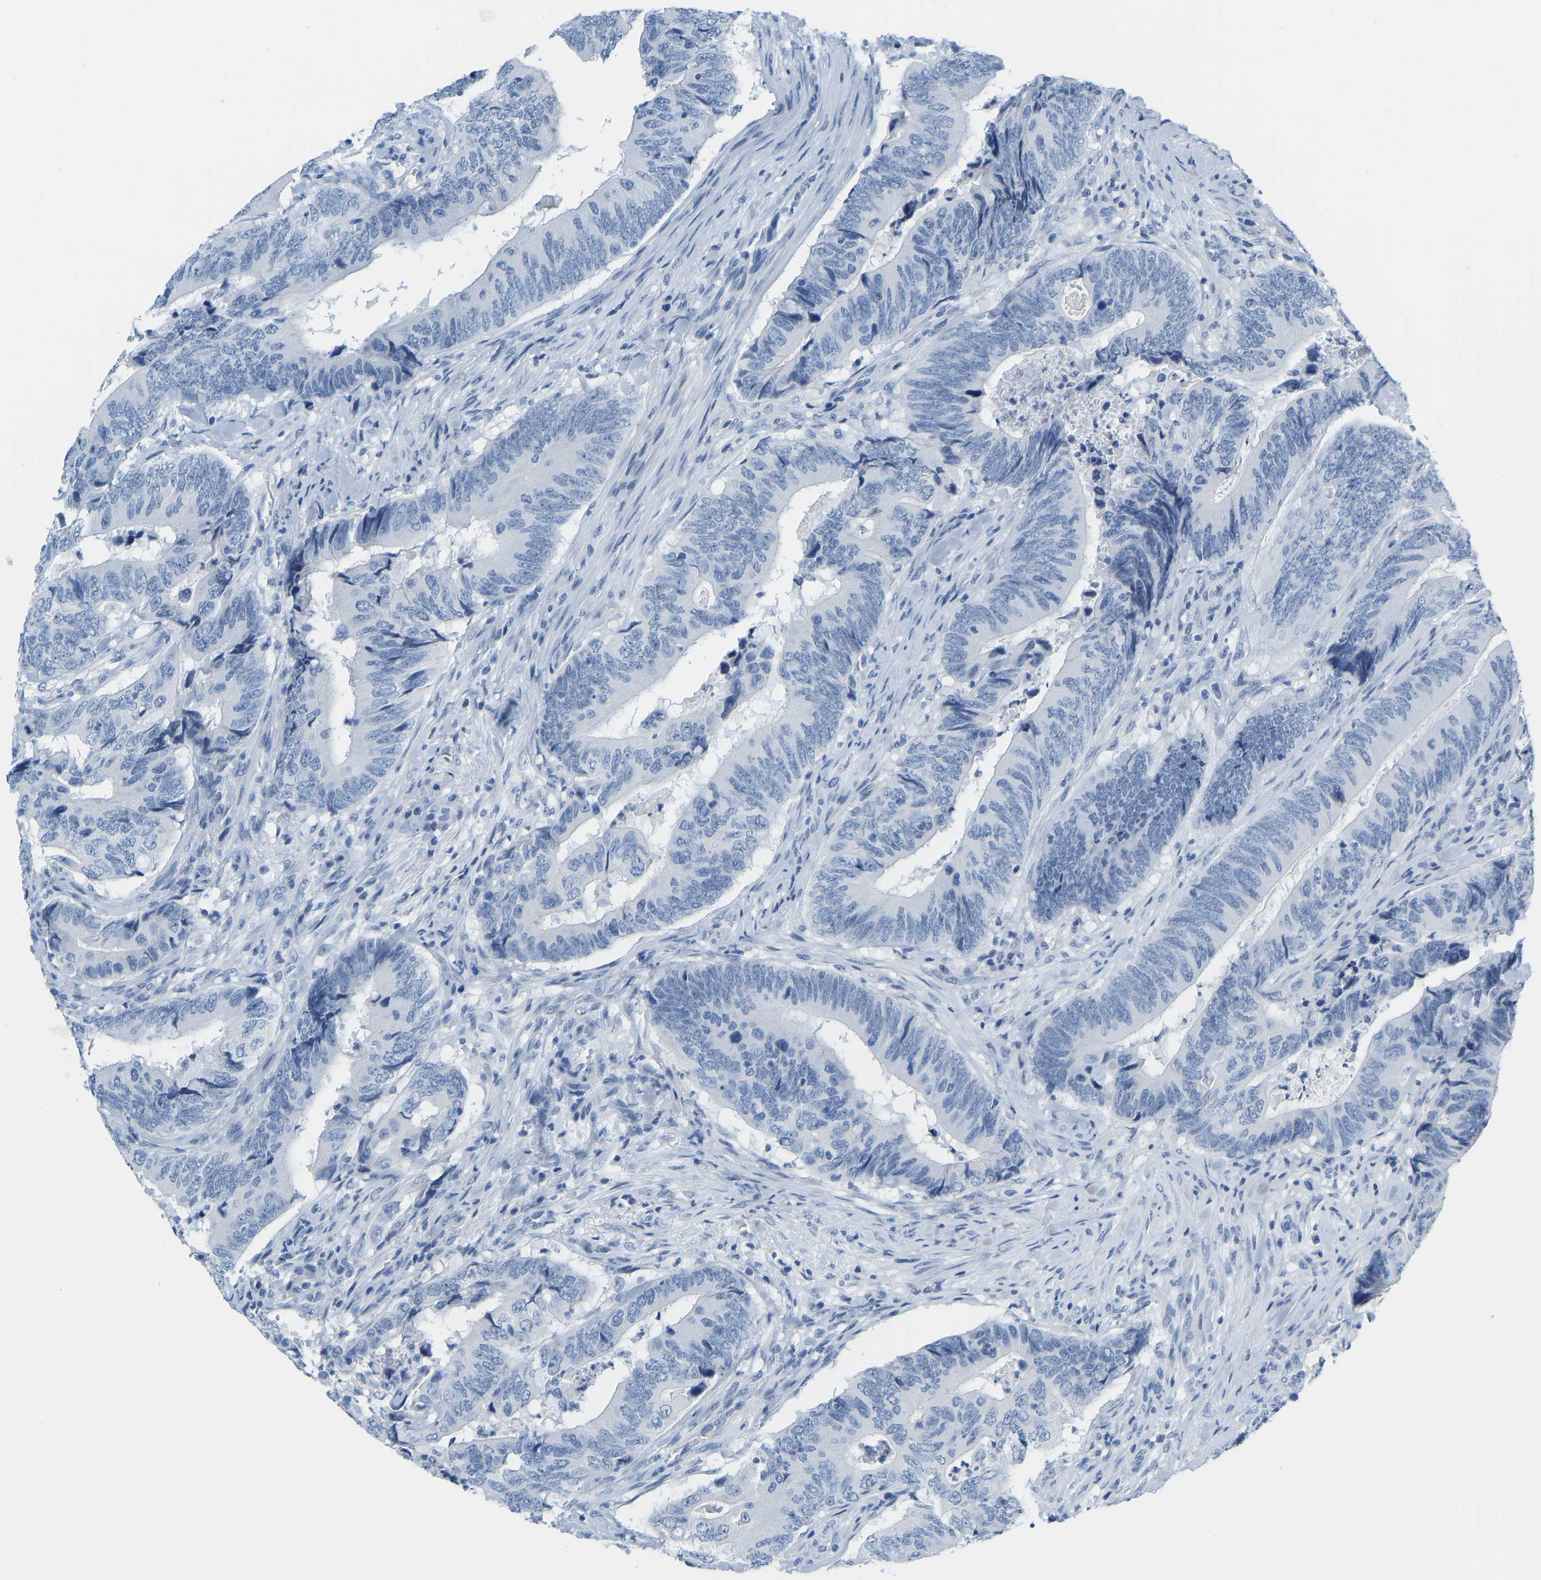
{"staining": {"intensity": "negative", "quantity": "none", "location": "none"}, "tissue": "colorectal cancer", "cell_type": "Tumor cells", "image_type": "cancer", "snomed": [{"axis": "morphology", "description": "Normal tissue, NOS"}, {"axis": "morphology", "description": "Adenocarcinoma, NOS"}, {"axis": "topography", "description": "Colon"}], "caption": "This histopathology image is of colorectal cancer stained with immunohistochemistry to label a protein in brown with the nuclei are counter-stained blue. There is no staining in tumor cells.", "gene": "SERPINB3", "patient": {"sex": "male", "age": 56}}